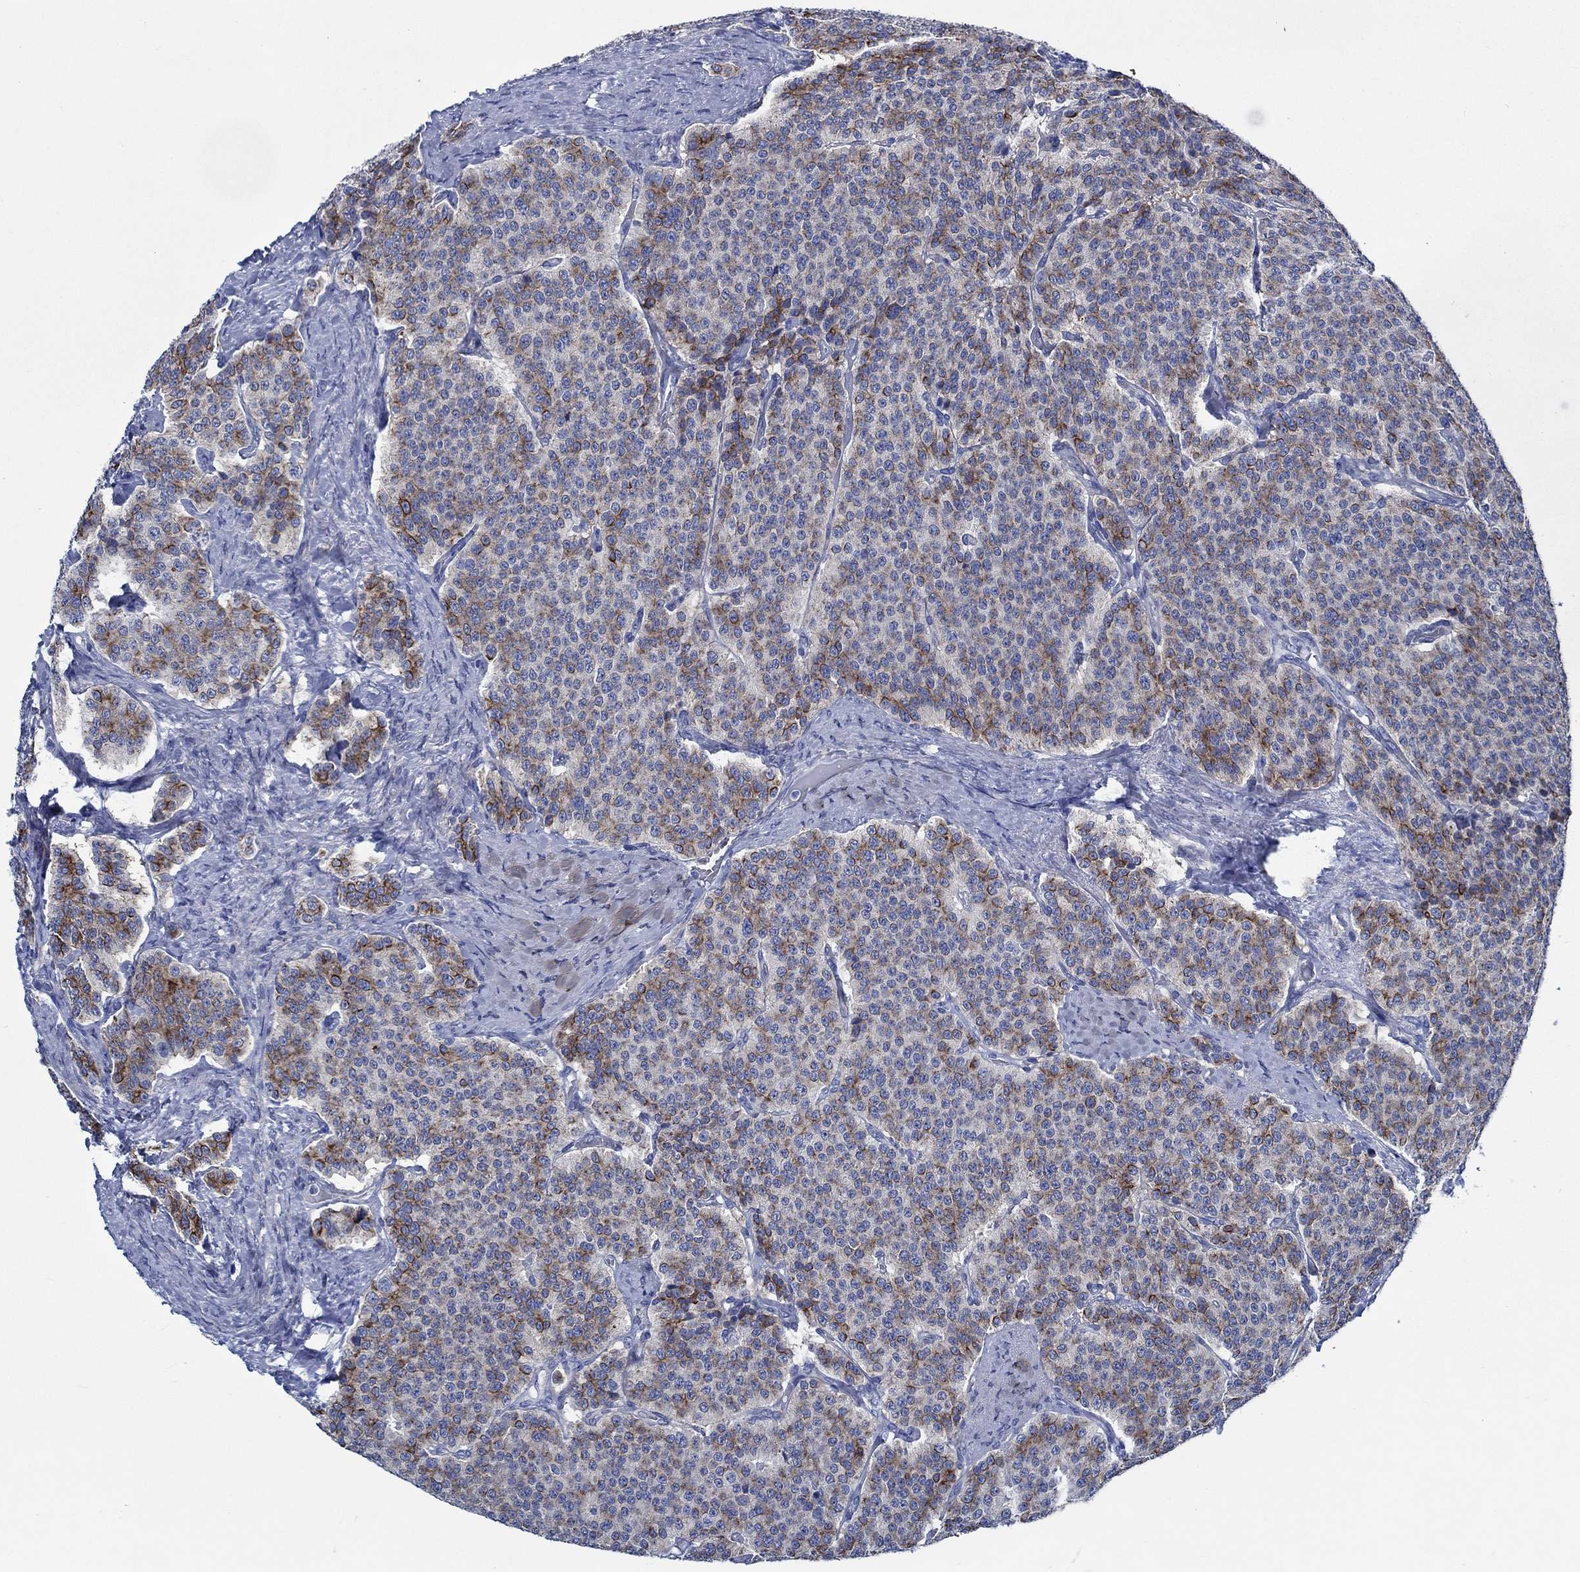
{"staining": {"intensity": "strong", "quantity": "25%-75%", "location": "cytoplasmic/membranous"}, "tissue": "carcinoid", "cell_type": "Tumor cells", "image_type": "cancer", "snomed": [{"axis": "morphology", "description": "Carcinoid, malignant, NOS"}, {"axis": "topography", "description": "Small intestine"}], "caption": "Immunohistochemistry histopathology image of carcinoid stained for a protein (brown), which shows high levels of strong cytoplasmic/membranous positivity in about 25%-75% of tumor cells.", "gene": "SVEP1", "patient": {"sex": "female", "age": 58}}